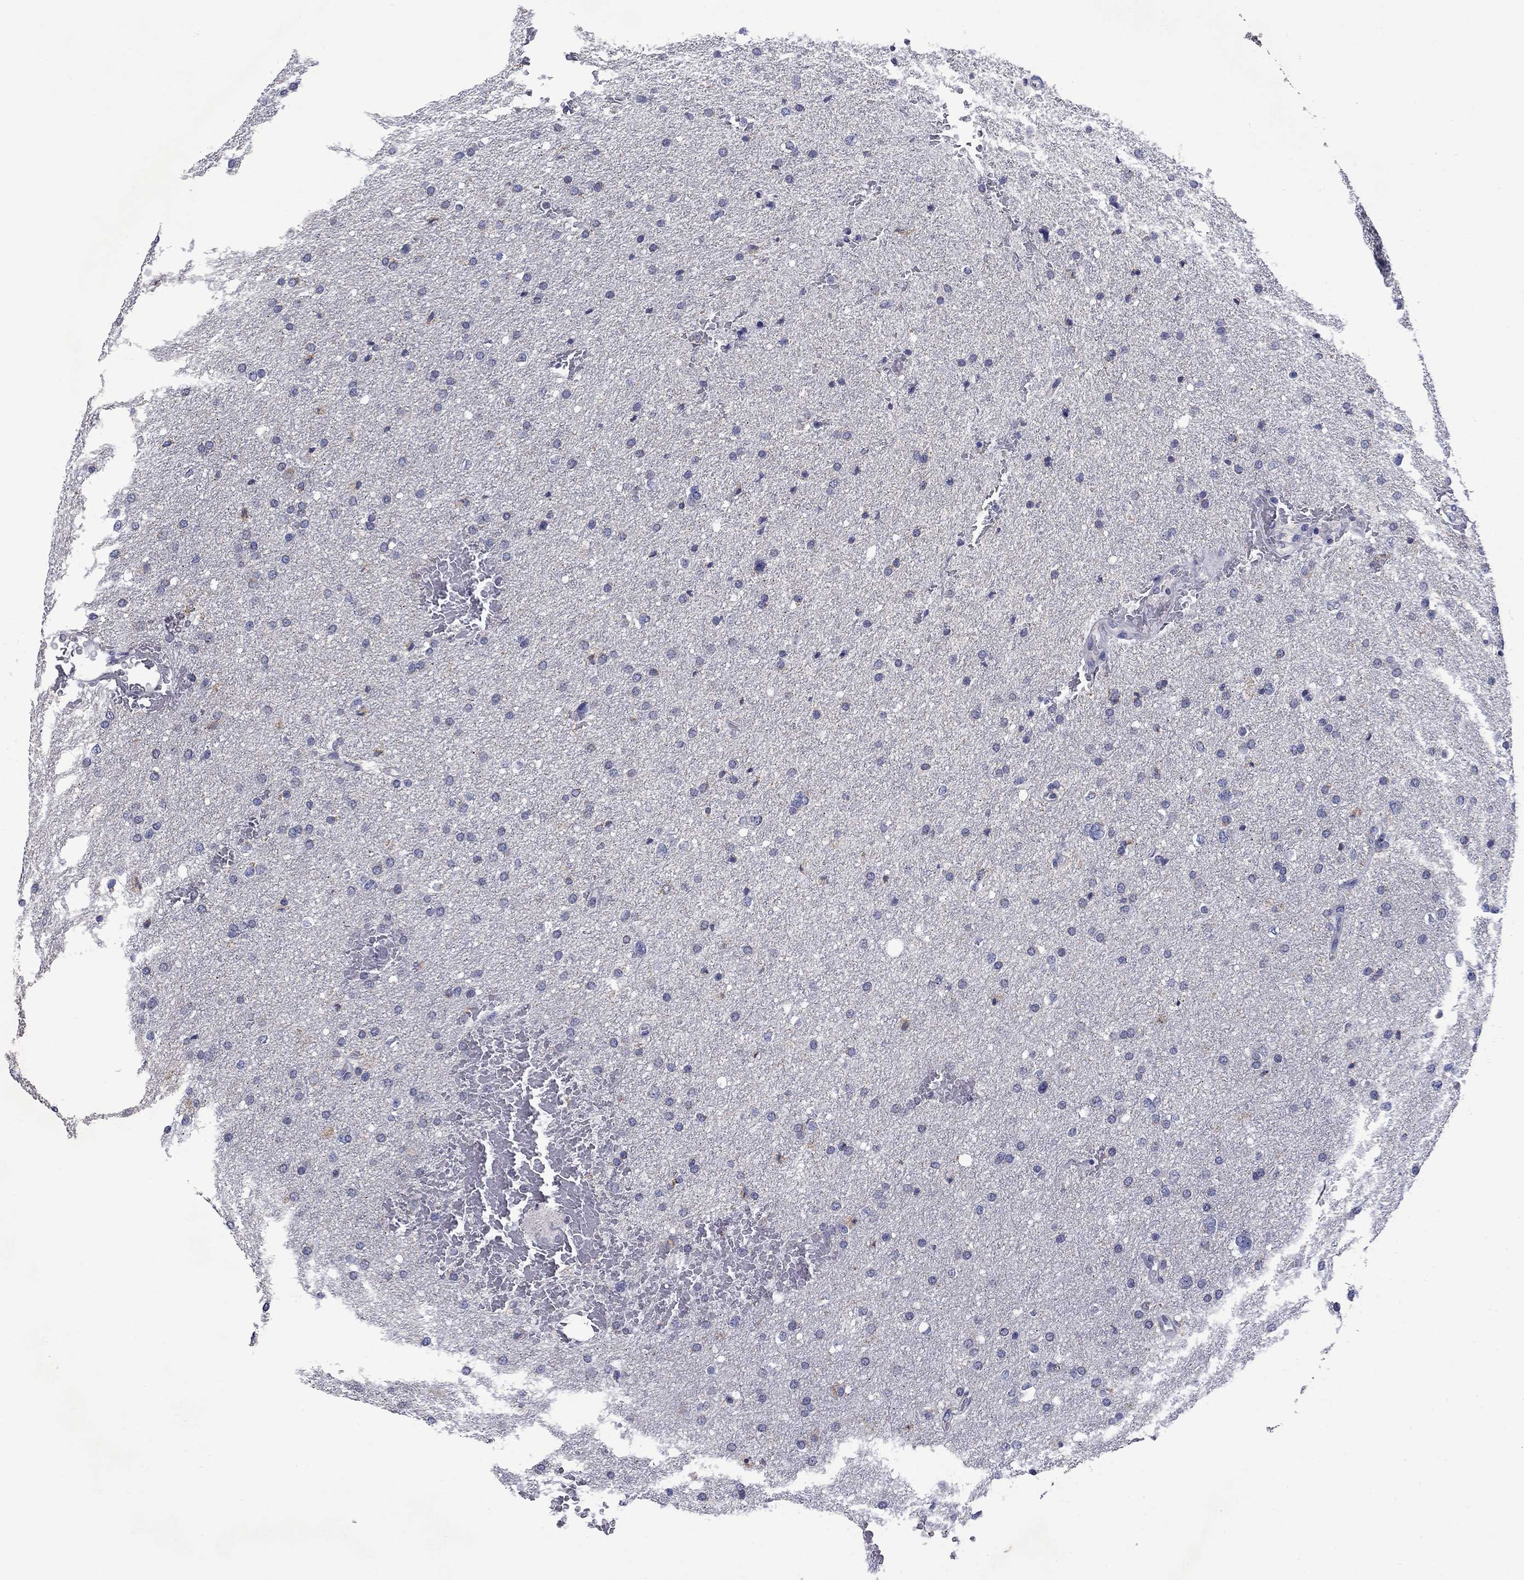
{"staining": {"intensity": "negative", "quantity": "none", "location": "none"}, "tissue": "glioma", "cell_type": "Tumor cells", "image_type": "cancer", "snomed": [{"axis": "morphology", "description": "Glioma, malignant, Low grade"}, {"axis": "topography", "description": "Brain"}], "caption": "The immunohistochemistry (IHC) photomicrograph has no significant expression in tumor cells of low-grade glioma (malignant) tissue.", "gene": "FRK", "patient": {"sex": "female", "age": 37}}